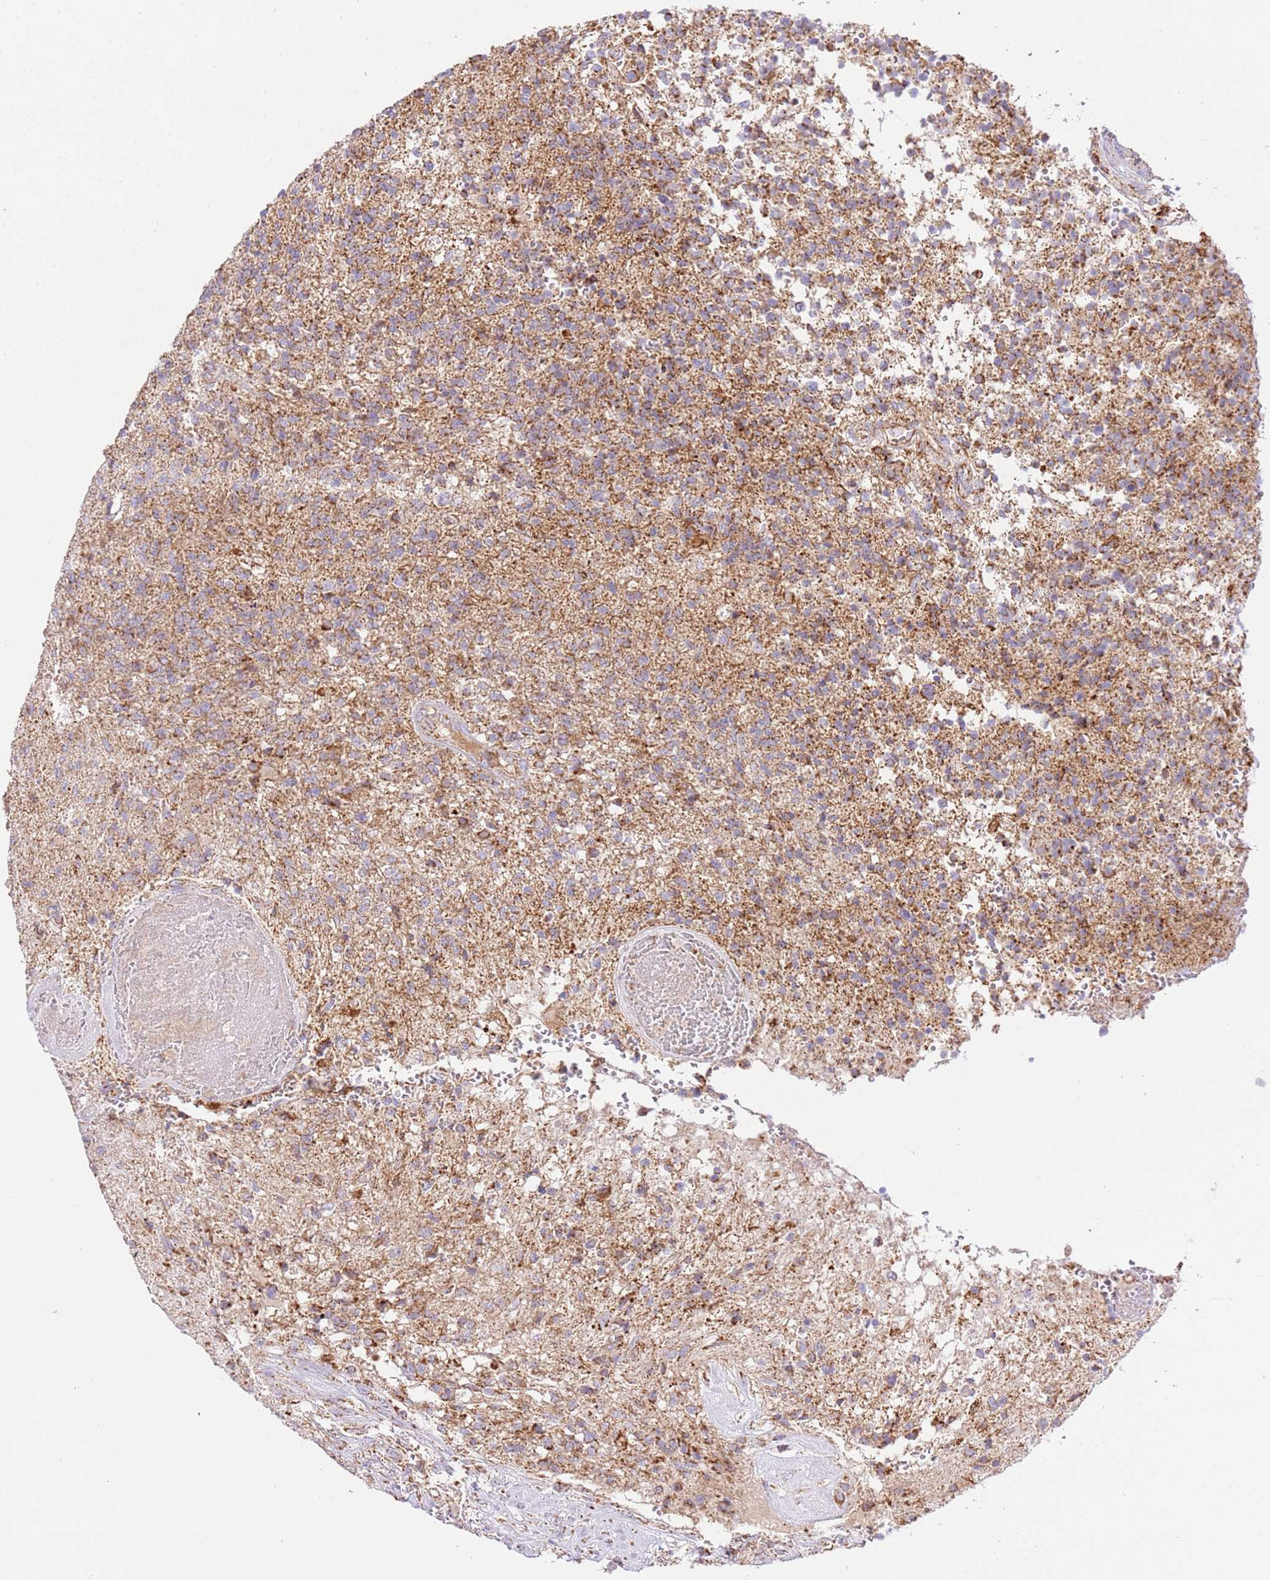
{"staining": {"intensity": "moderate", "quantity": ">75%", "location": "cytoplasmic/membranous"}, "tissue": "glioma", "cell_type": "Tumor cells", "image_type": "cancer", "snomed": [{"axis": "morphology", "description": "Glioma, malignant, High grade"}, {"axis": "topography", "description": "Brain"}], "caption": "Glioma was stained to show a protein in brown. There is medium levels of moderate cytoplasmic/membranous expression in about >75% of tumor cells. (brown staining indicates protein expression, while blue staining denotes nuclei).", "gene": "ZBTB39", "patient": {"sex": "male", "age": 56}}